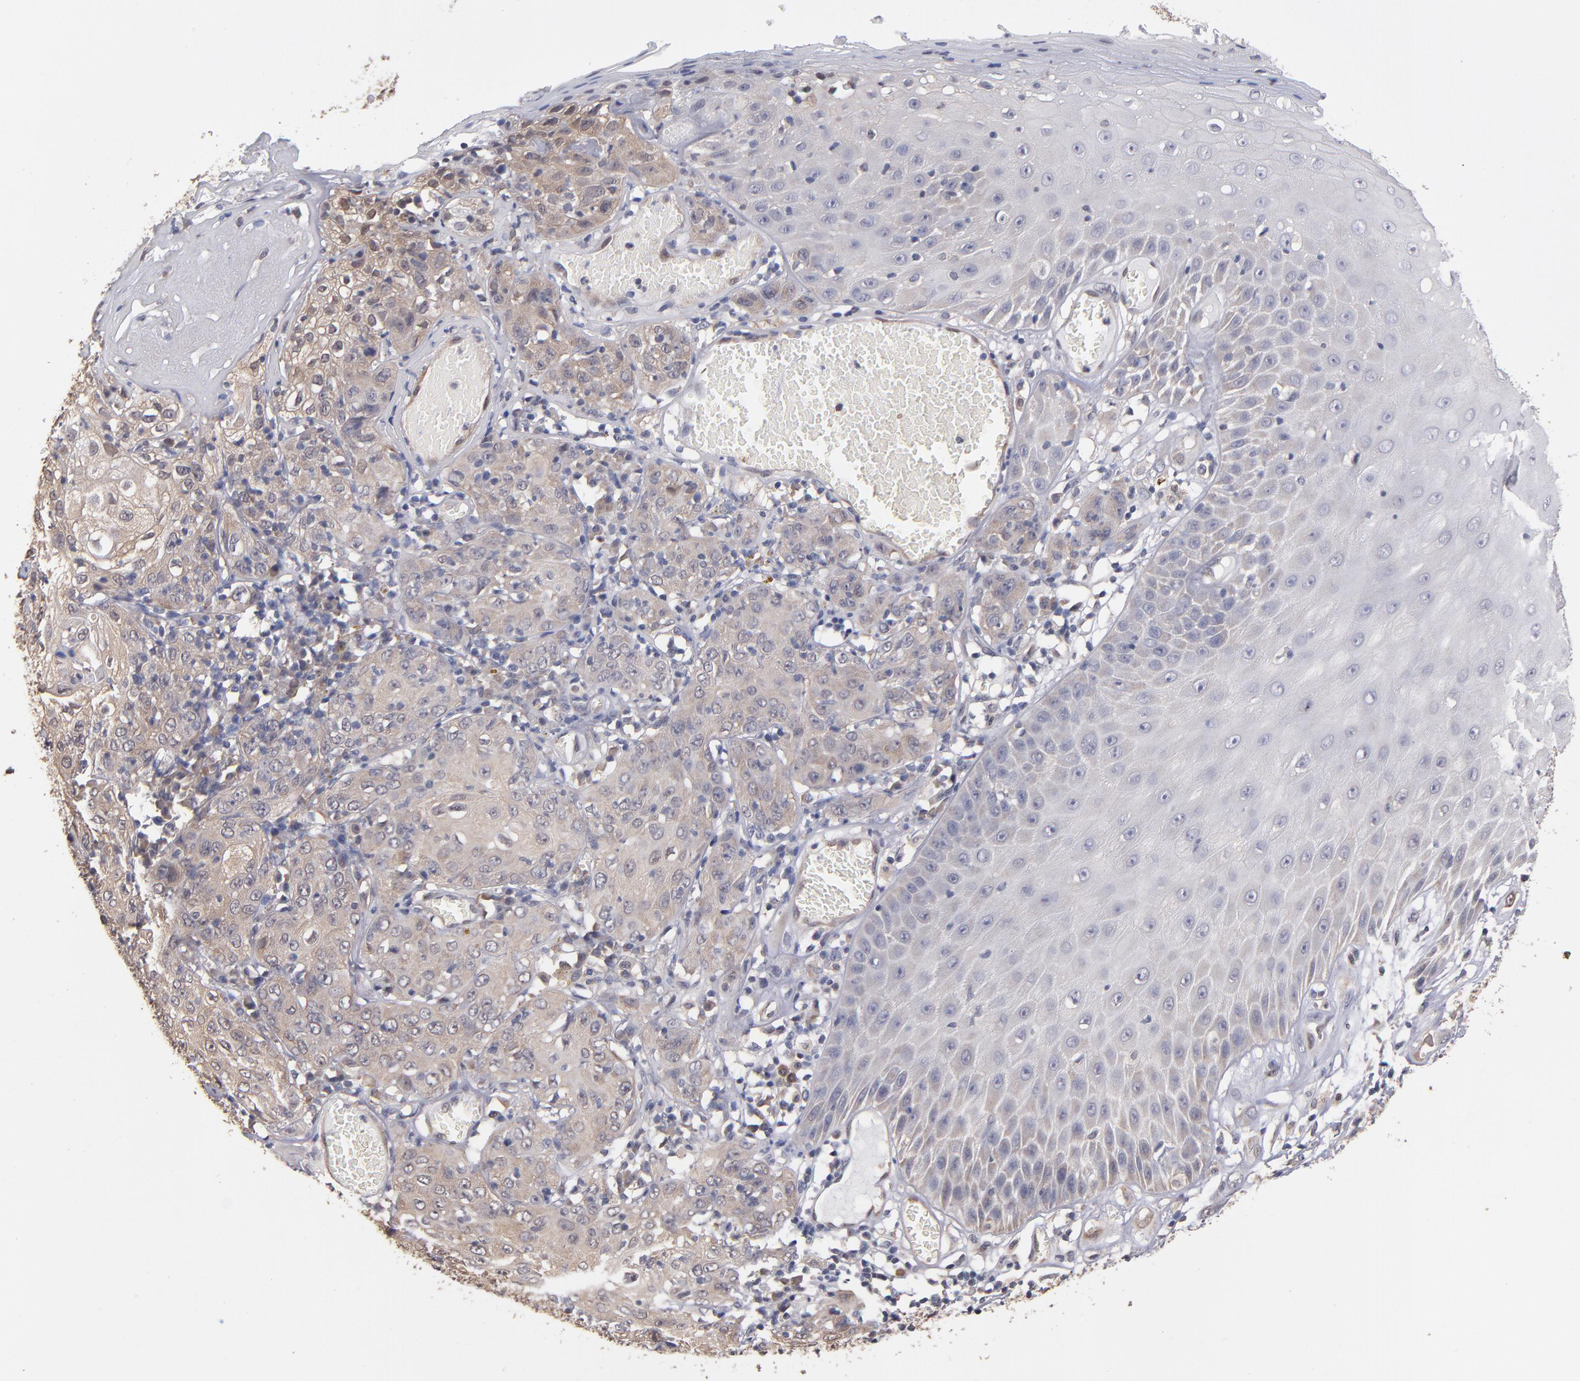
{"staining": {"intensity": "weak", "quantity": "25%-75%", "location": "cytoplasmic/membranous,nuclear"}, "tissue": "skin cancer", "cell_type": "Tumor cells", "image_type": "cancer", "snomed": [{"axis": "morphology", "description": "Squamous cell carcinoma, NOS"}, {"axis": "topography", "description": "Skin"}], "caption": "Human skin cancer stained with a brown dye exhibits weak cytoplasmic/membranous and nuclear positive positivity in about 25%-75% of tumor cells.", "gene": "PSMD10", "patient": {"sex": "male", "age": 65}}